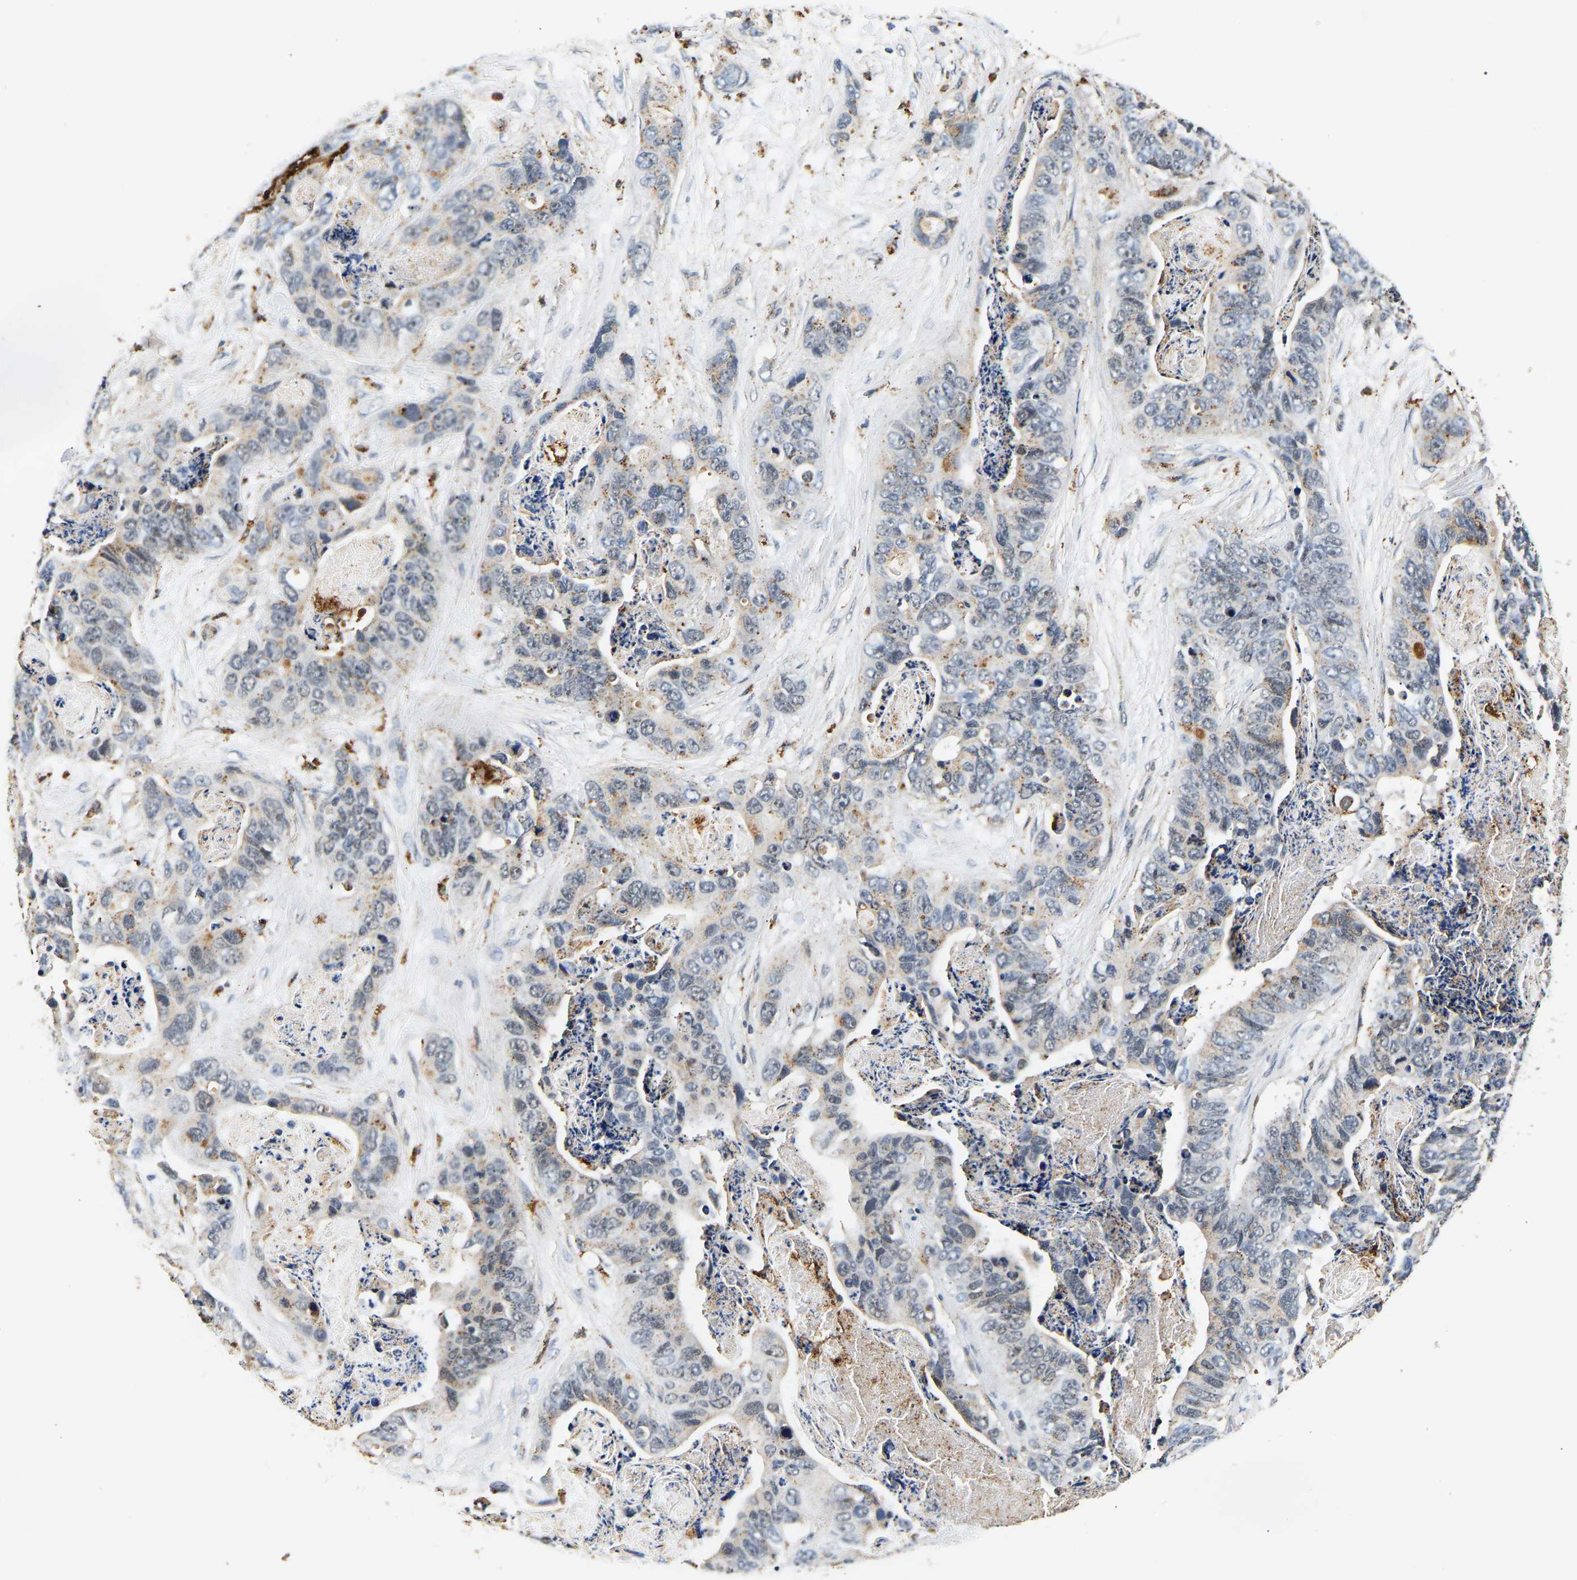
{"staining": {"intensity": "moderate", "quantity": "<25%", "location": "cytoplasmic/membranous"}, "tissue": "stomach cancer", "cell_type": "Tumor cells", "image_type": "cancer", "snomed": [{"axis": "morphology", "description": "Adenocarcinoma, NOS"}, {"axis": "topography", "description": "Stomach"}], "caption": "Immunohistochemistry of human adenocarcinoma (stomach) displays low levels of moderate cytoplasmic/membranous staining in approximately <25% of tumor cells.", "gene": "SMU1", "patient": {"sex": "female", "age": 89}}